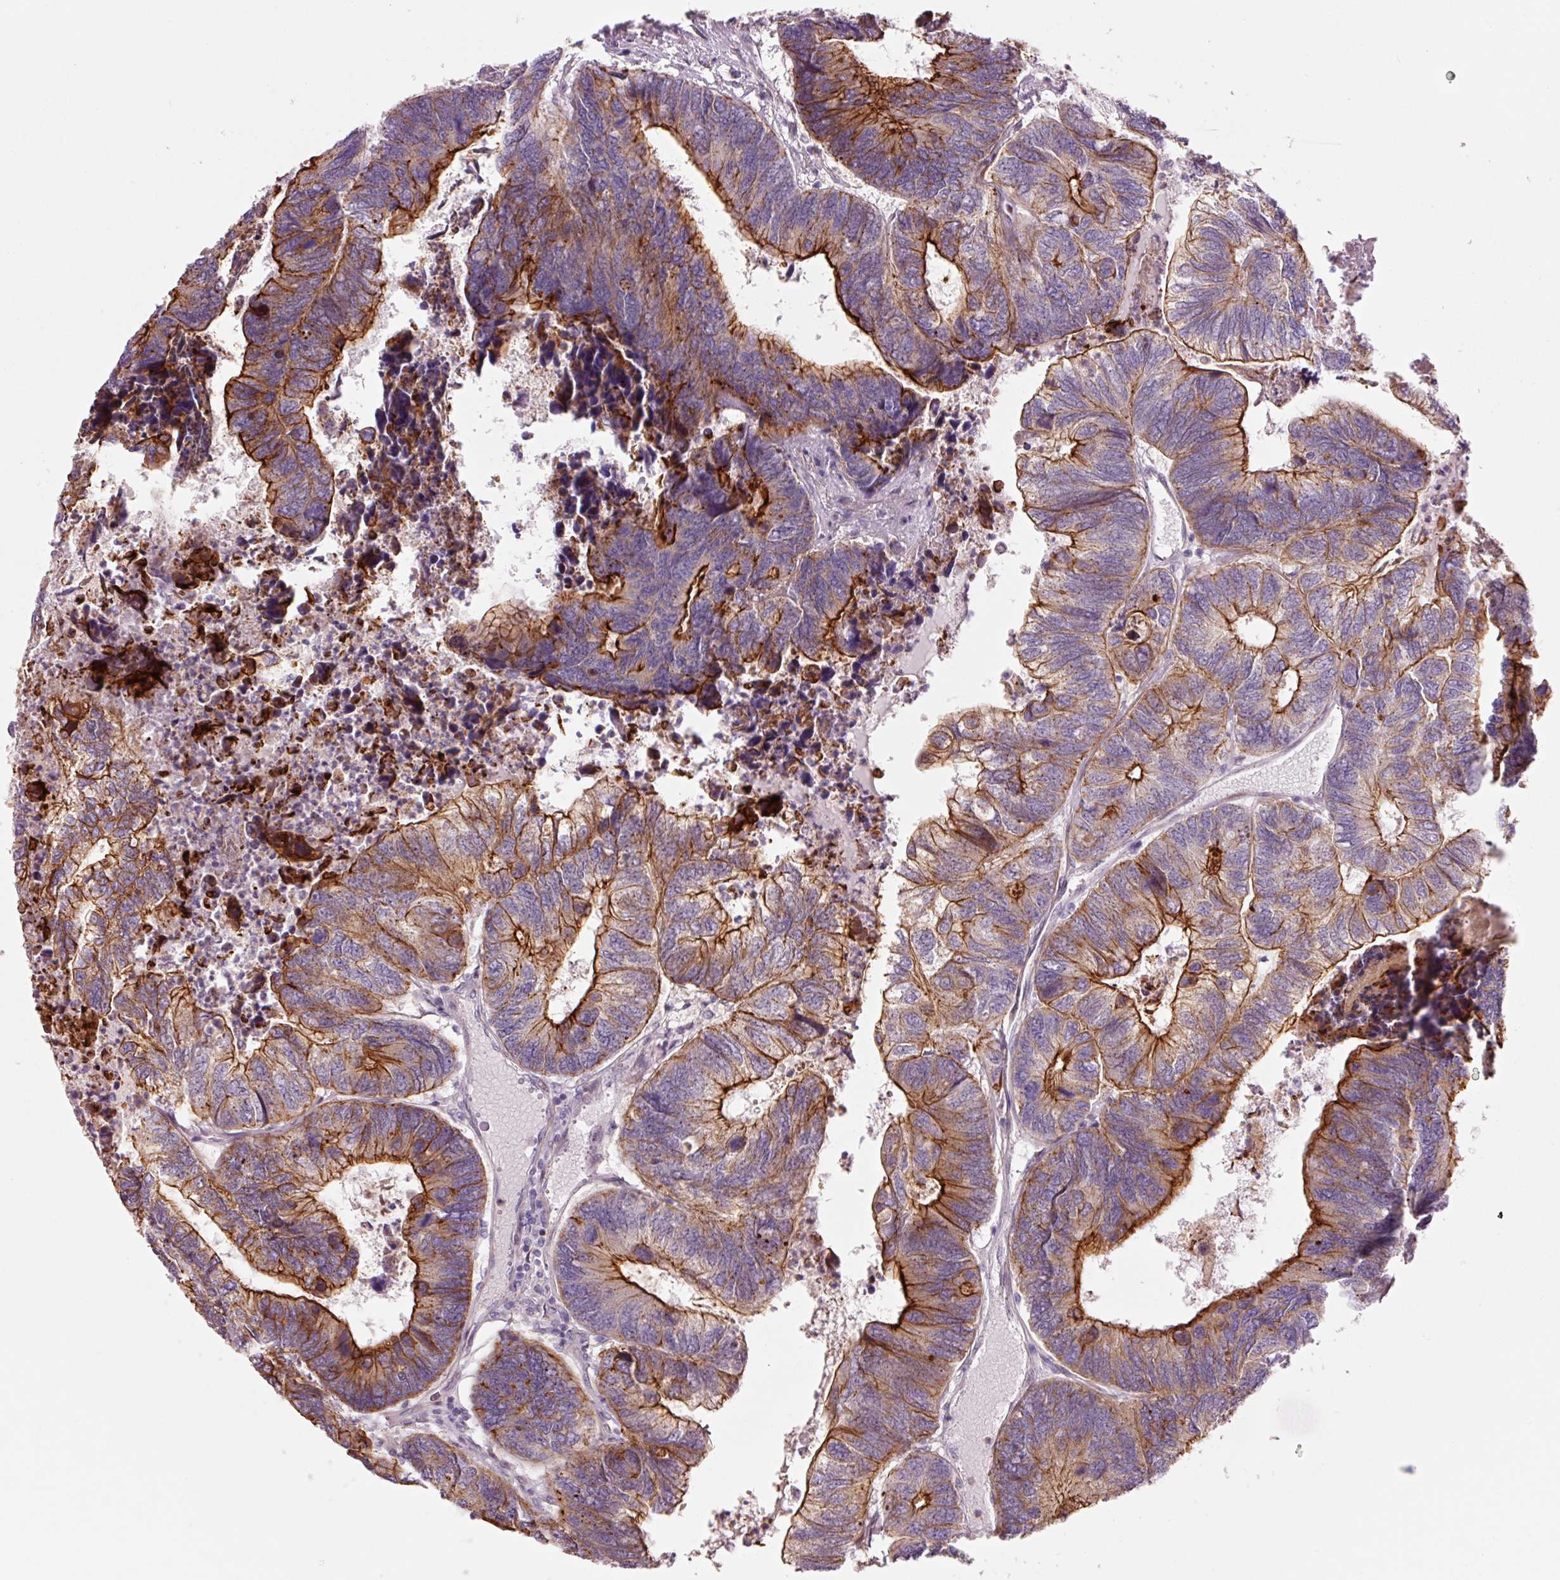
{"staining": {"intensity": "strong", "quantity": "25%-75%", "location": "cytoplasmic/membranous"}, "tissue": "colorectal cancer", "cell_type": "Tumor cells", "image_type": "cancer", "snomed": [{"axis": "morphology", "description": "Adenocarcinoma, NOS"}, {"axis": "topography", "description": "Colon"}], "caption": "A high amount of strong cytoplasmic/membranous staining is identified in about 25%-75% of tumor cells in colorectal cancer (adenocarcinoma) tissue. Nuclei are stained in blue.", "gene": "DAPP1", "patient": {"sex": "female", "age": 67}}